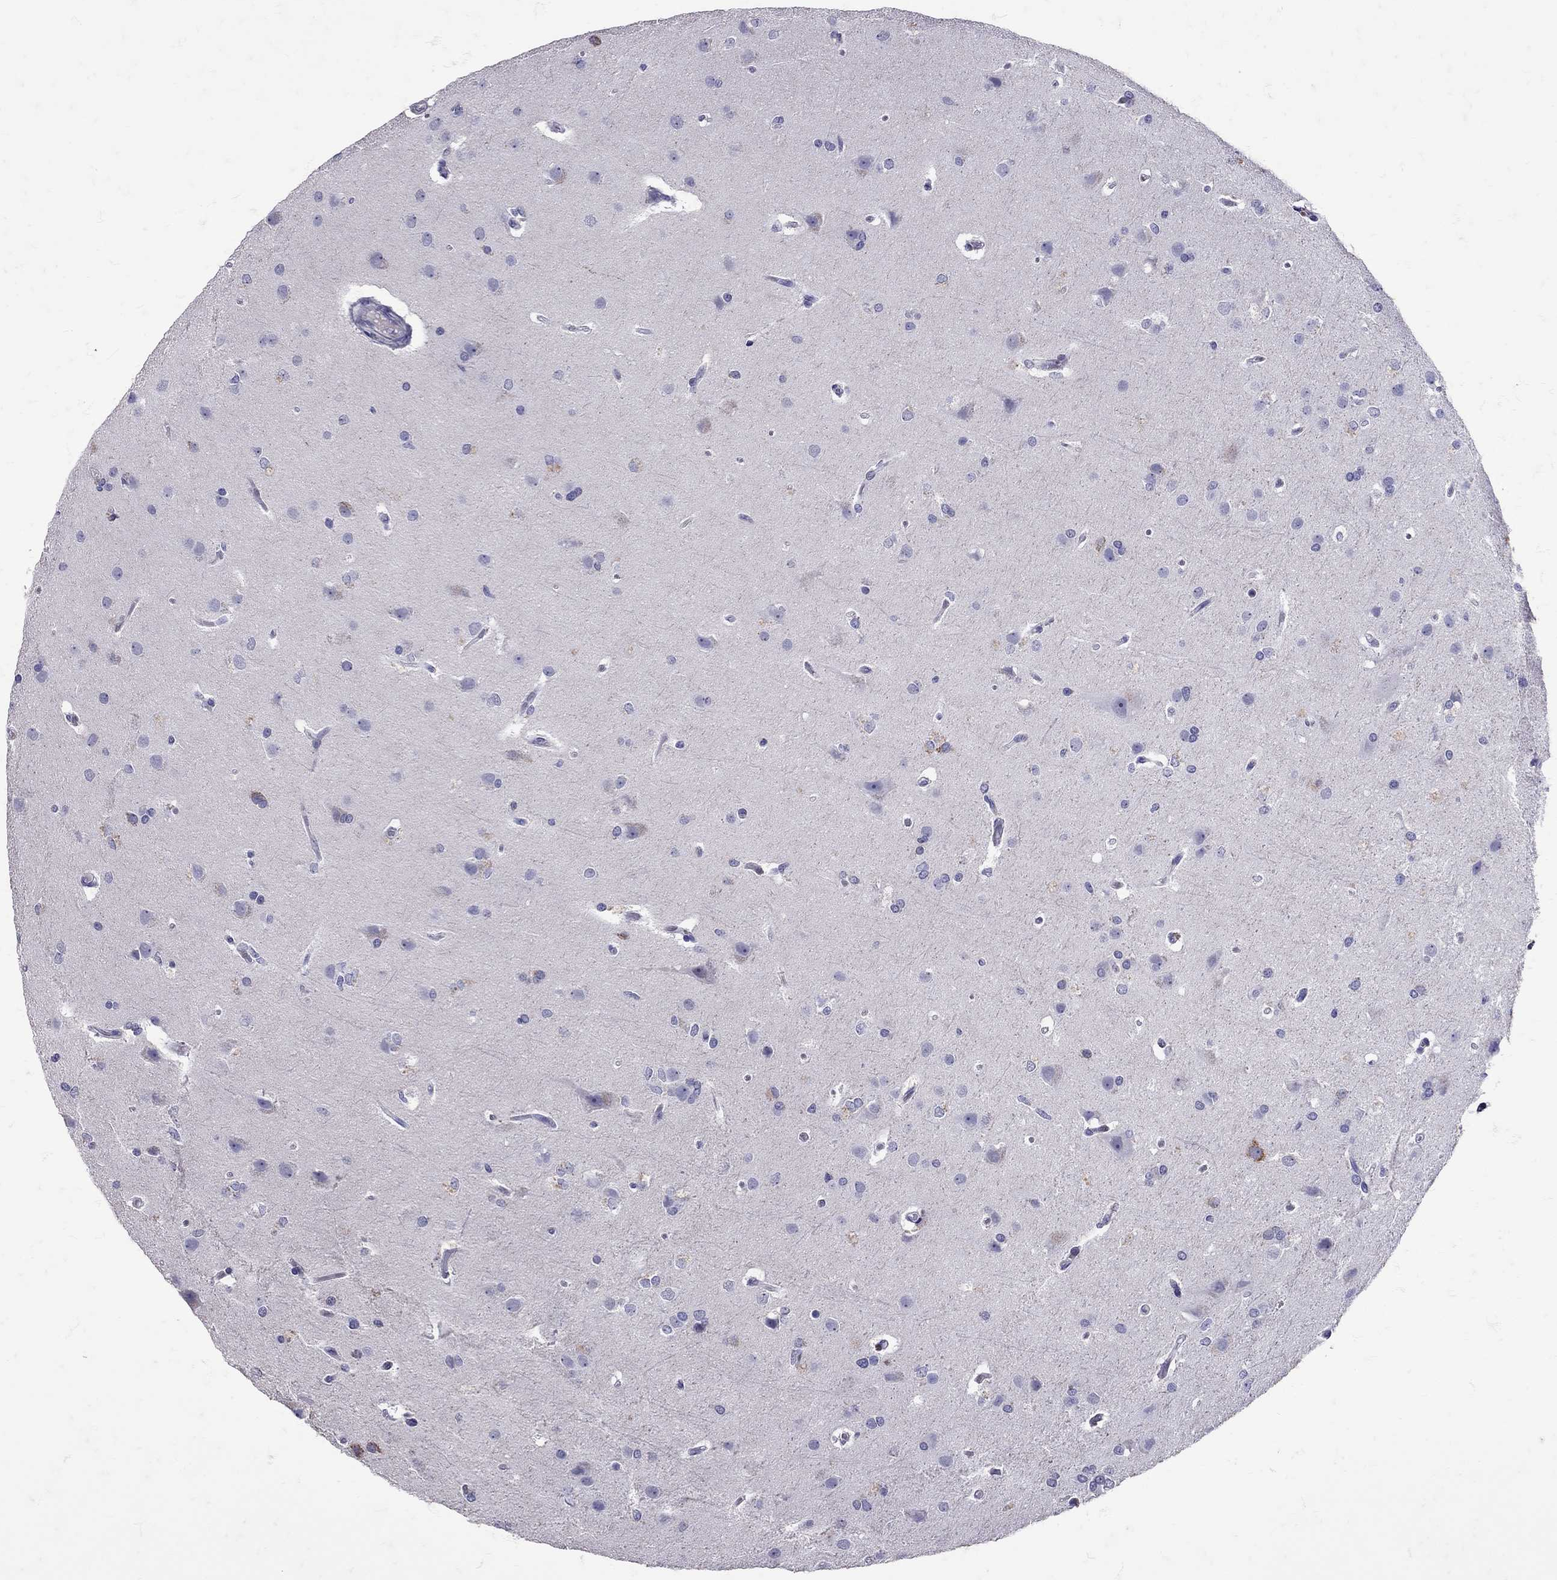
{"staining": {"intensity": "negative", "quantity": "none", "location": "none"}, "tissue": "glioma", "cell_type": "Tumor cells", "image_type": "cancer", "snomed": [{"axis": "morphology", "description": "Glioma, malignant, High grade"}, {"axis": "topography", "description": "Brain"}], "caption": "Immunohistochemistry (IHC) photomicrograph of neoplastic tissue: human glioma stained with DAB reveals no significant protein staining in tumor cells.", "gene": "SST", "patient": {"sex": "male", "age": 68}}